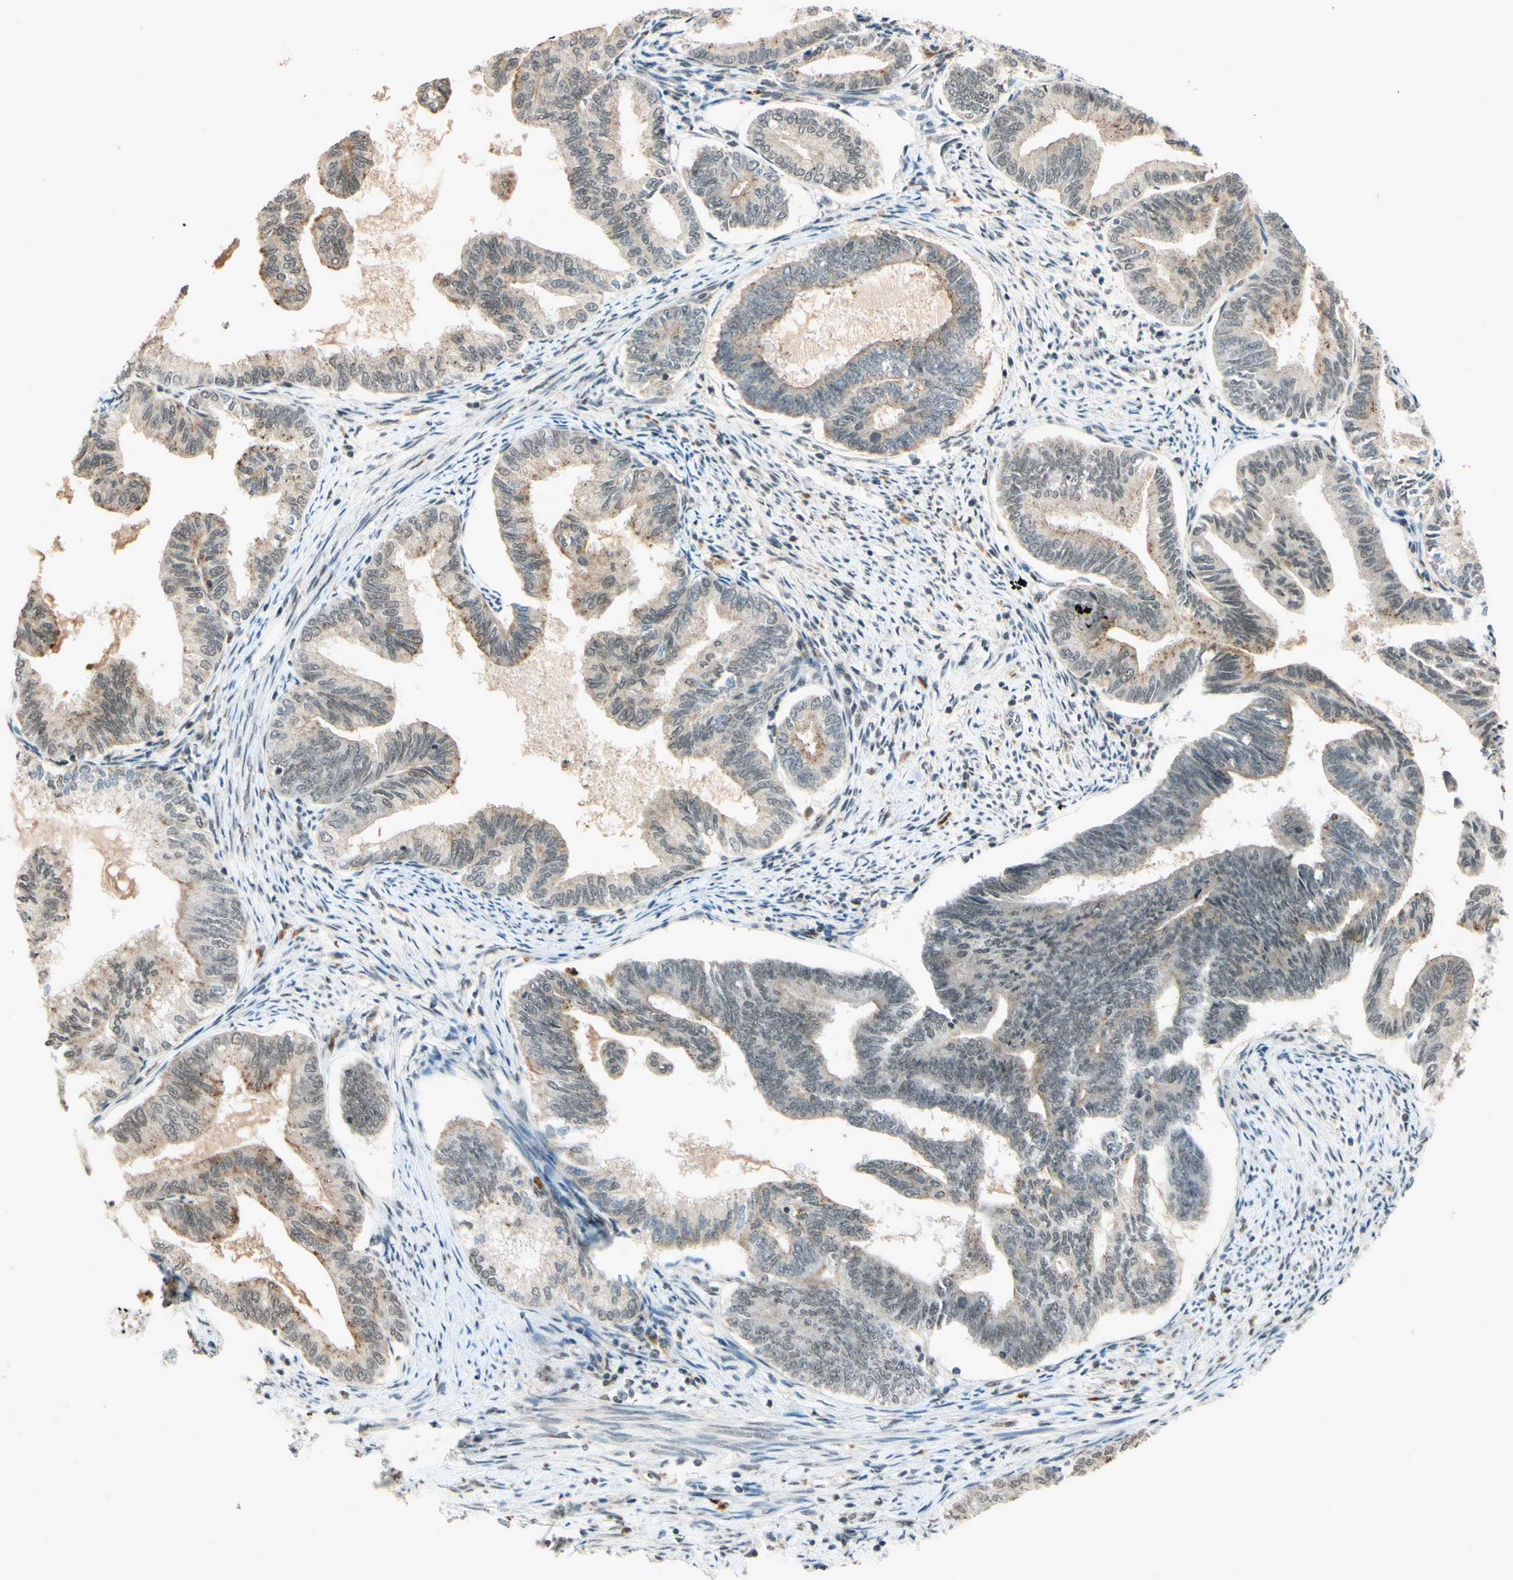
{"staining": {"intensity": "weak", "quantity": "<25%", "location": "nuclear"}, "tissue": "endometrial cancer", "cell_type": "Tumor cells", "image_type": "cancer", "snomed": [{"axis": "morphology", "description": "Adenocarcinoma, NOS"}, {"axis": "topography", "description": "Endometrium"}], "caption": "An IHC image of endometrial adenocarcinoma is shown. There is no staining in tumor cells of endometrial adenocarcinoma.", "gene": "SMARCB1", "patient": {"sex": "female", "age": 86}}